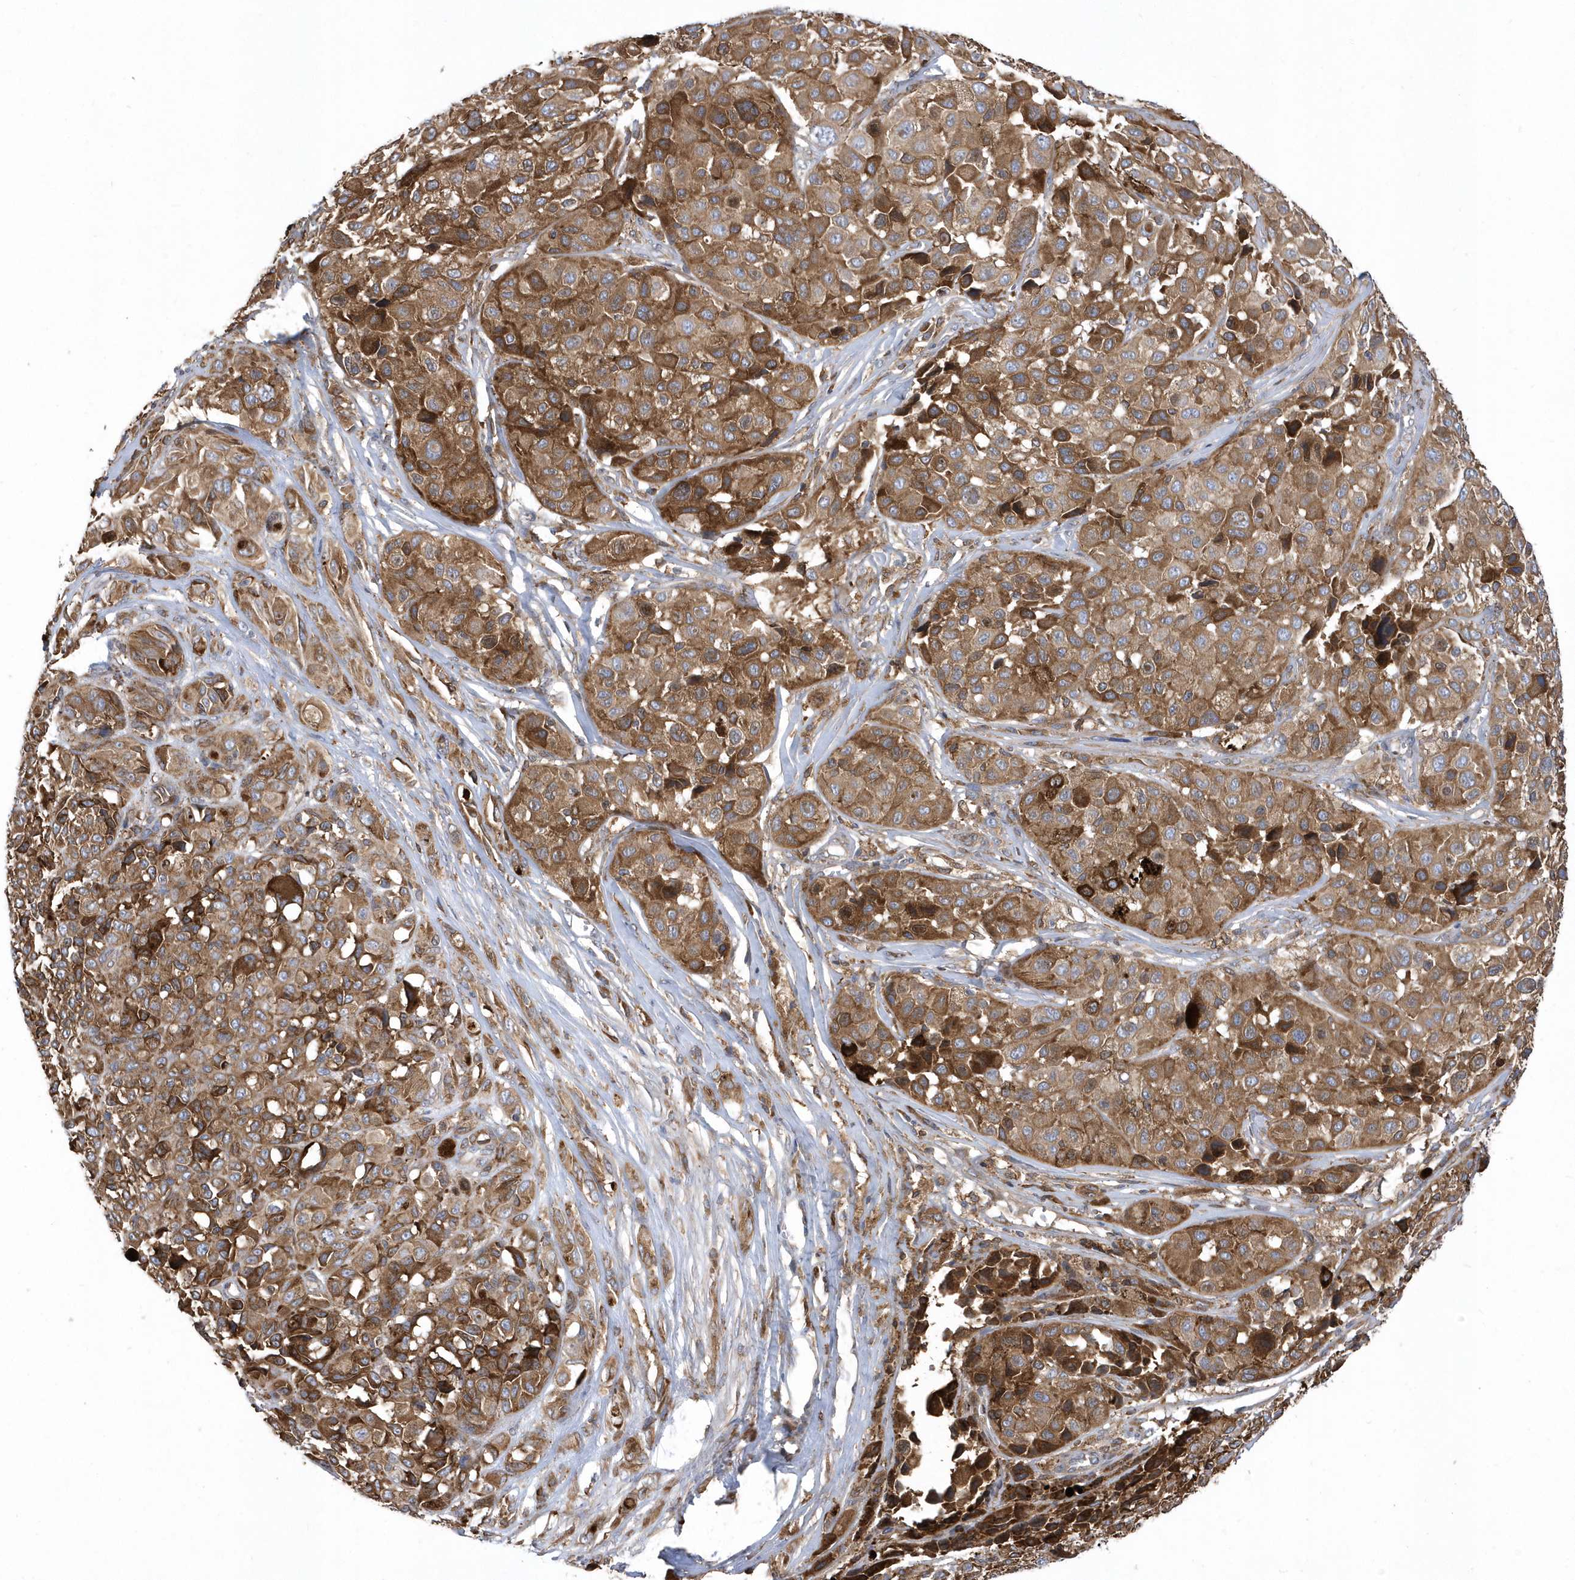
{"staining": {"intensity": "moderate", "quantity": ">75%", "location": "cytoplasmic/membranous"}, "tissue": "melanoma", "cell_type": "Tumor cells", "image_type": "cancer", "snomed": [{"axis": "morphology", "description": "Malignant melanoma, NOS"}, {"axis": "topography", "description": "Skin of trunk"}], "caption": "DAB (3,3'-diaminobenzidine) immunohistochemical staining of melanoma displays moderate cytoplasmic/membranous protein positivity in approximately >75% of tumor cells.", "gene": "VAMP7", "patient": {"sex": "male", "age": 71}}